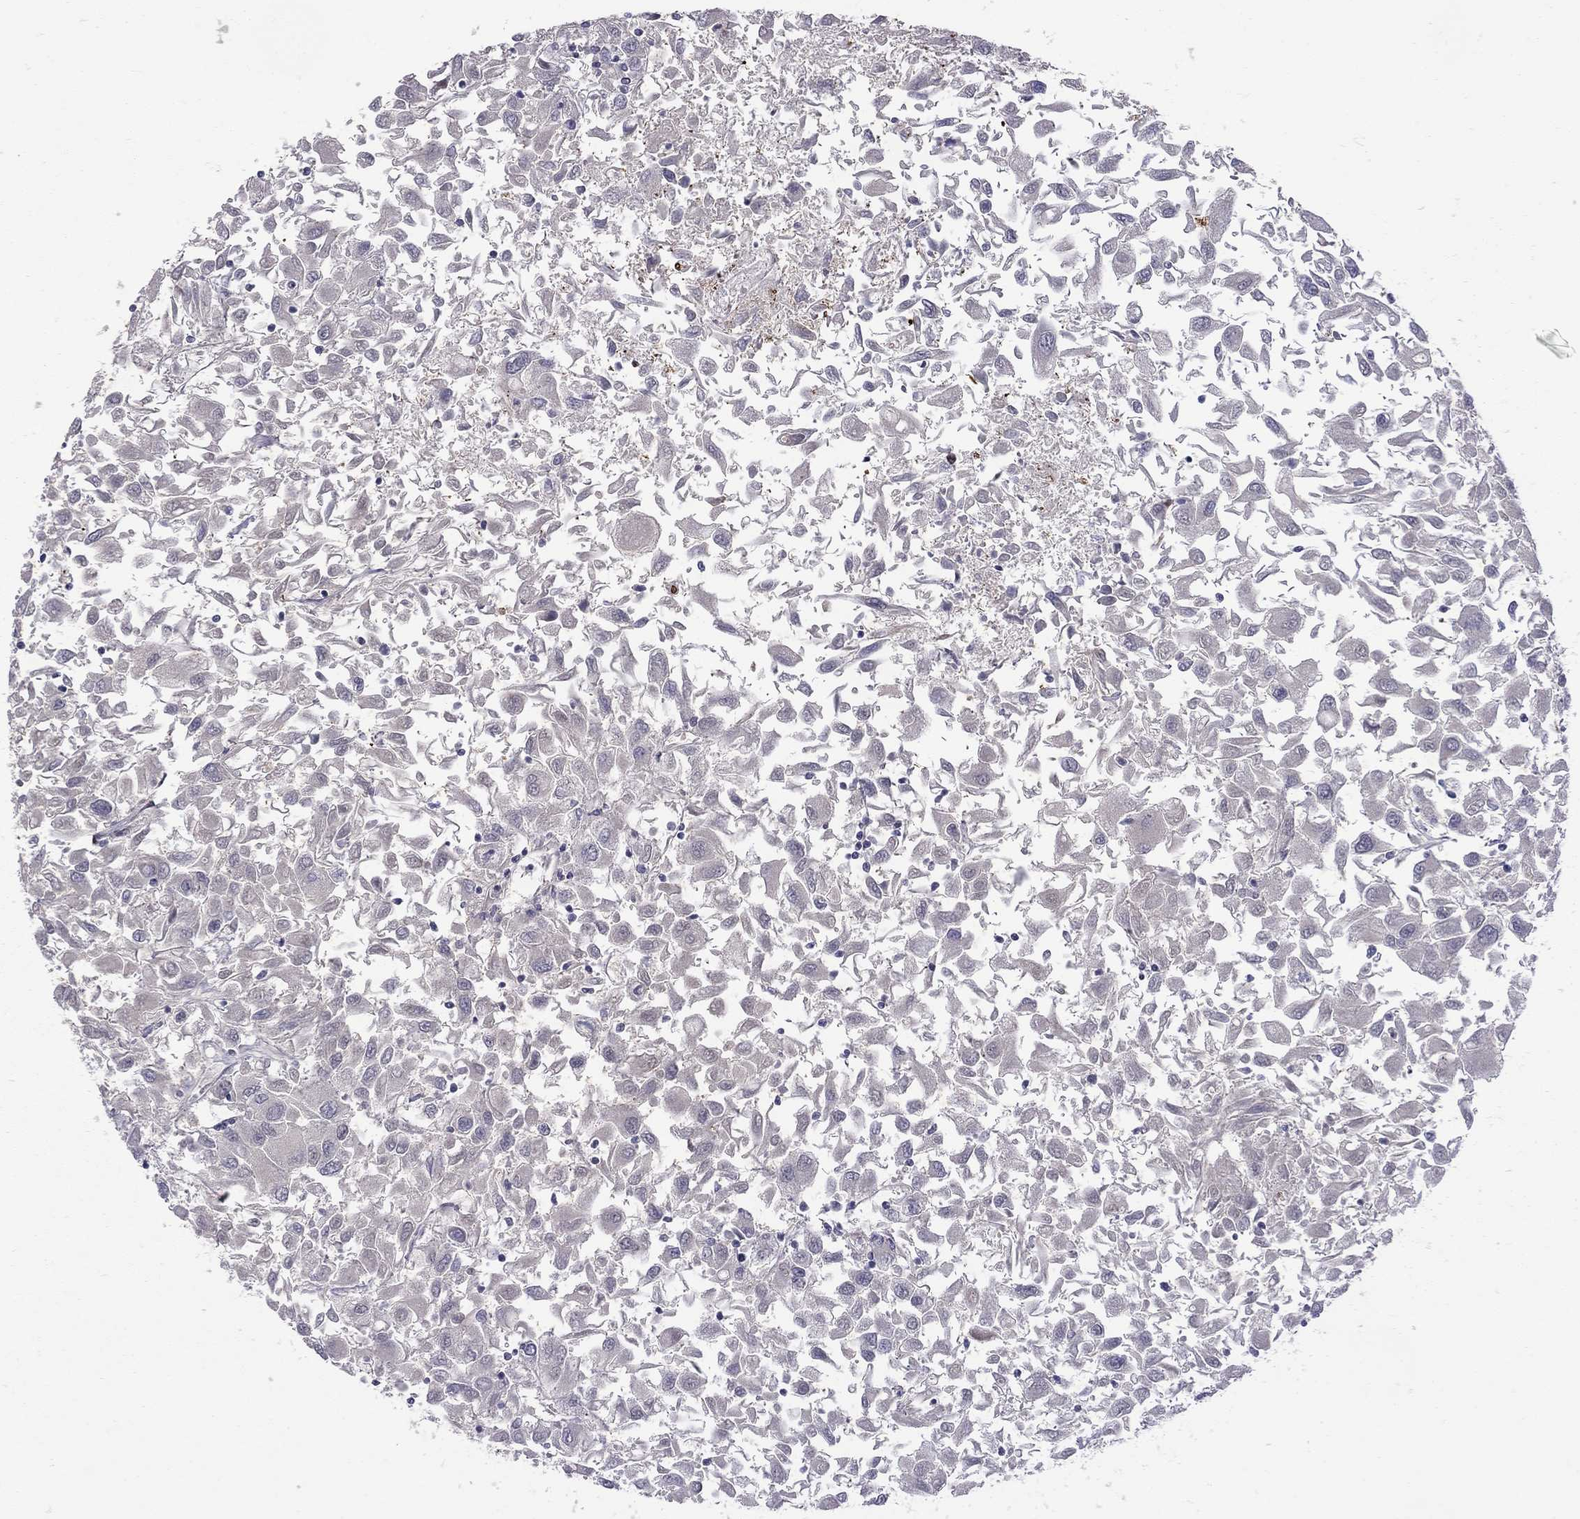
{"staining": {"intensity": "negative", "quantity": "none", "location": "none"}, "tissue": "renal cancer", "cell_type": "Tumor cells", "image_type": "cancer", "snomed": [{"axis": "morphology", "description": "Adenocarcinoma, NOS"}, {"axis": "topography", "description": "Kidney"}], "caption": "This photomicrograph is of adenocarcinoma (renal) stained with immunohistochemistry to label a protein in brown with the nuclei are counter-stained blue. There is no staining in tumor cells.", "gene": "PCGF3", "patient": {"sex": "female", "age": 76}}